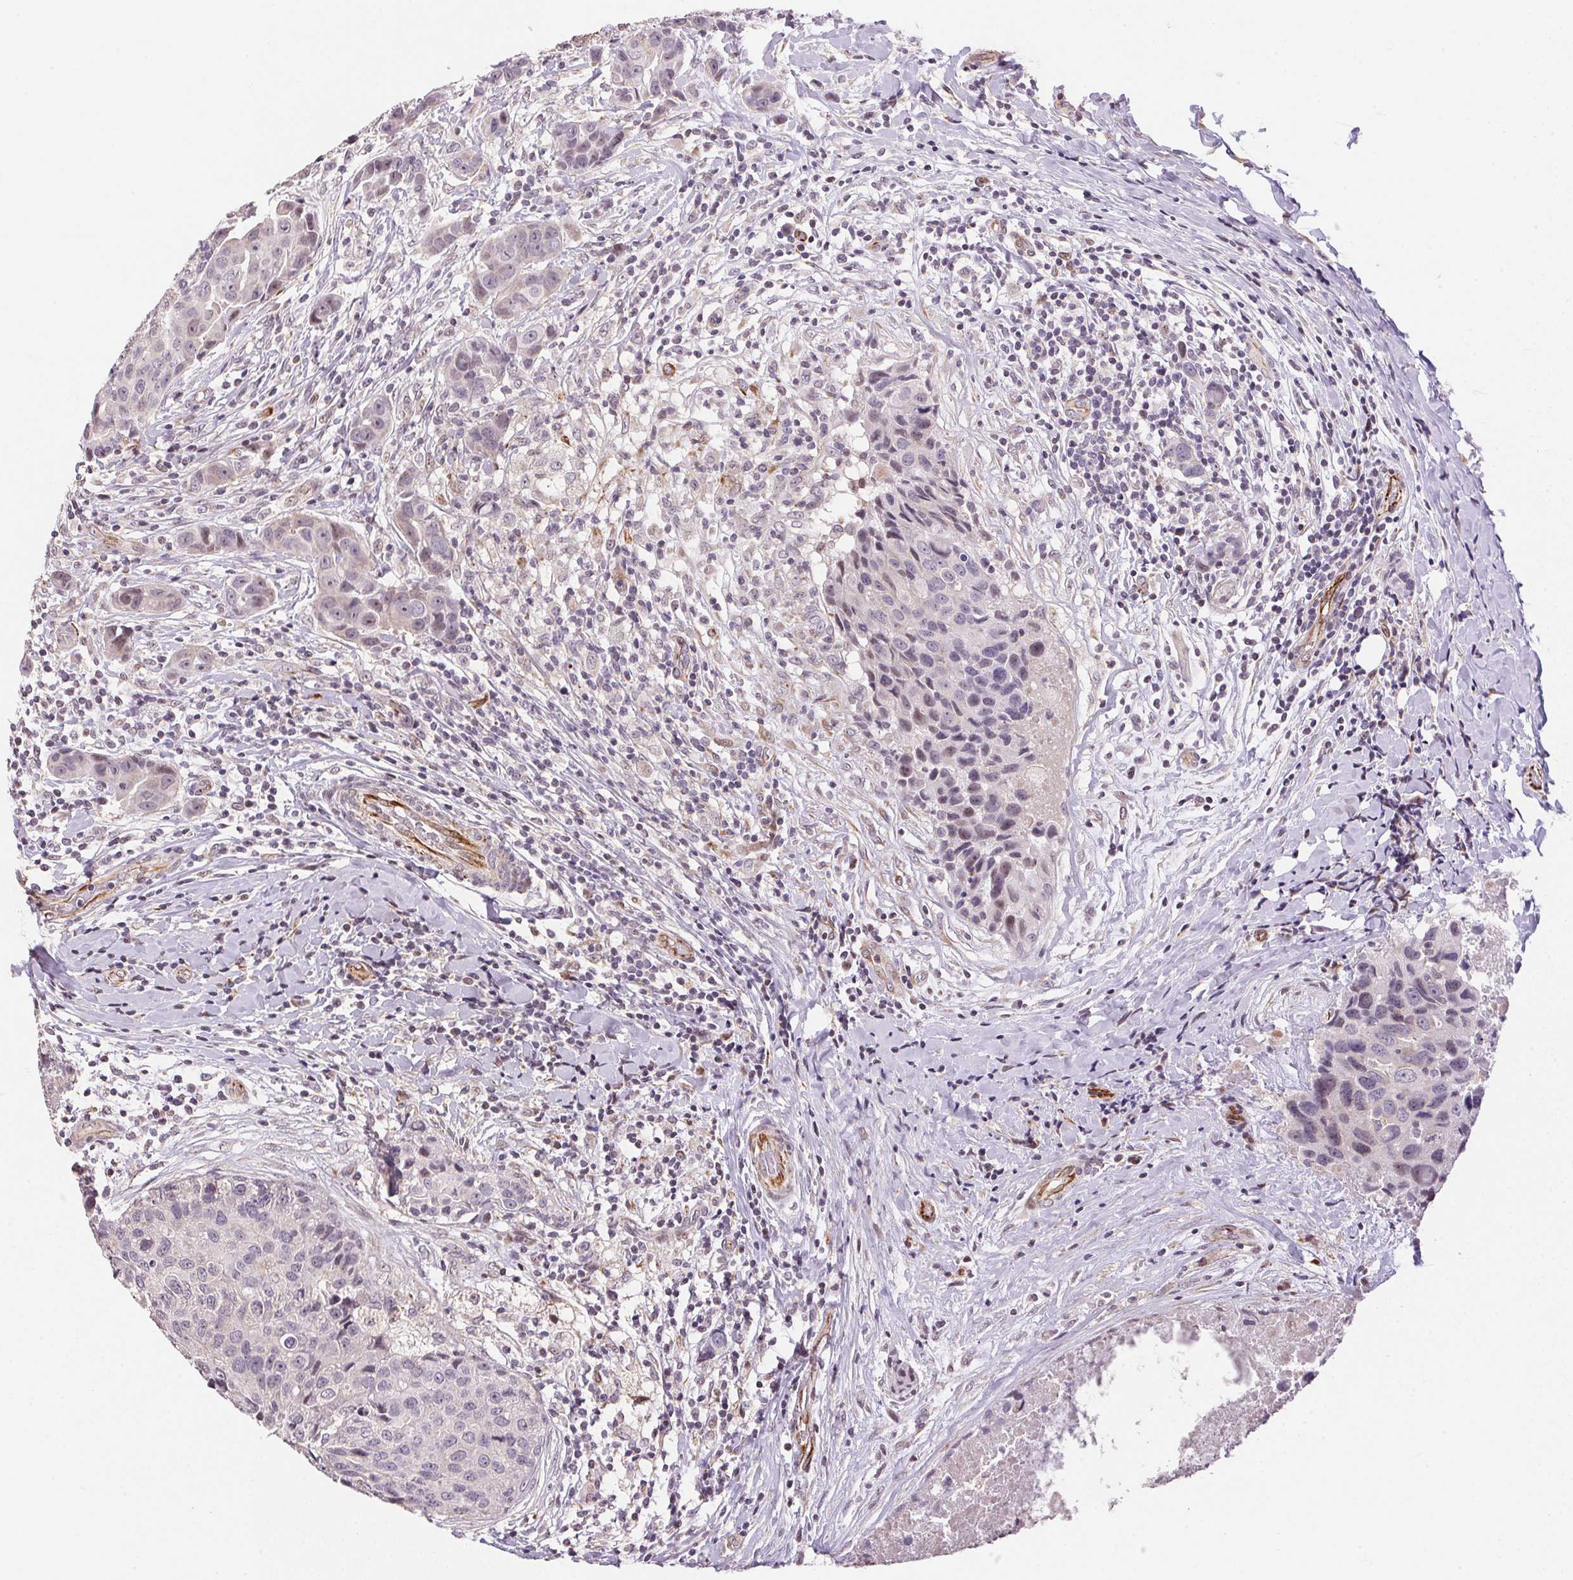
{"staining": {"intensity": "negative", "quantity": "none", "location": "none"}, "tissue": "breast cancer", "cell_type": "Tumor cells", "image_type": "cancer", "snomed": [{"axis": "morphology", "description": "Duct carcinoma"}, {"axis": "topography", "description": "Breast"}], "caption": "High magnification brightfield microscopy of breast cancer stained with DAB (brown) and counterstained with hematoxylin (blue): tumor cells show no significant positivity.", "gene": "GYG2", "patient": {"sex": "female", "age": 24}}